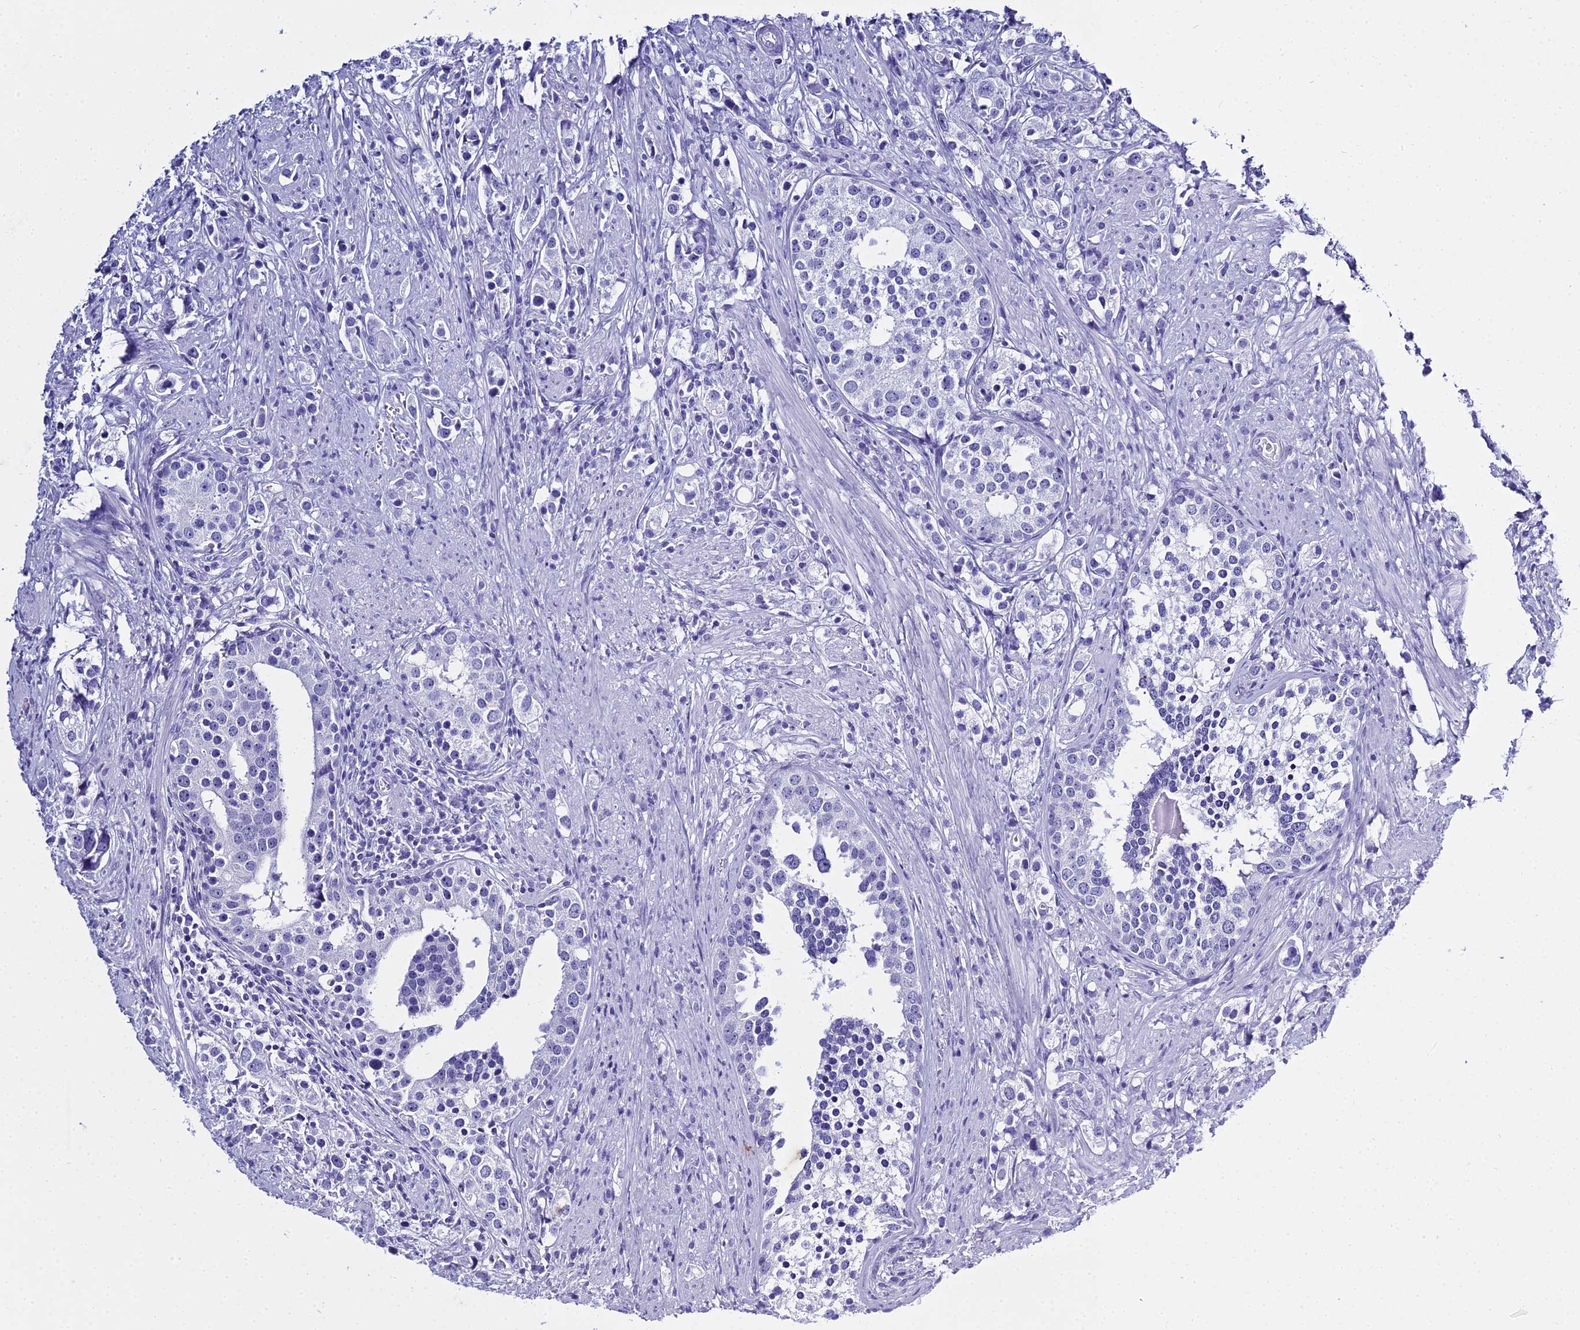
{"staining": {"intensity": "negative", "quantity": "none", "location": "none"}, "tissue": "prostate cancer", "cell_type": "Tumor cells", "image_type": "cancer", "snomed": [{"axis": "morphology", "description": "Adenocarcinoma, High grade"}, {"axis": "topography", "description": "Prostate"}], "caption": "DAB (3,3'-diaminobenzidine) immunohistochemical staining of human prostate cancer exhibits no significant staining in tumor cells. (DAB immunohistochemistry visualized using brightfield microscopy, high magnification).", "gene": "HMGB4", "patient": {"sex": "male", "age": 71}}